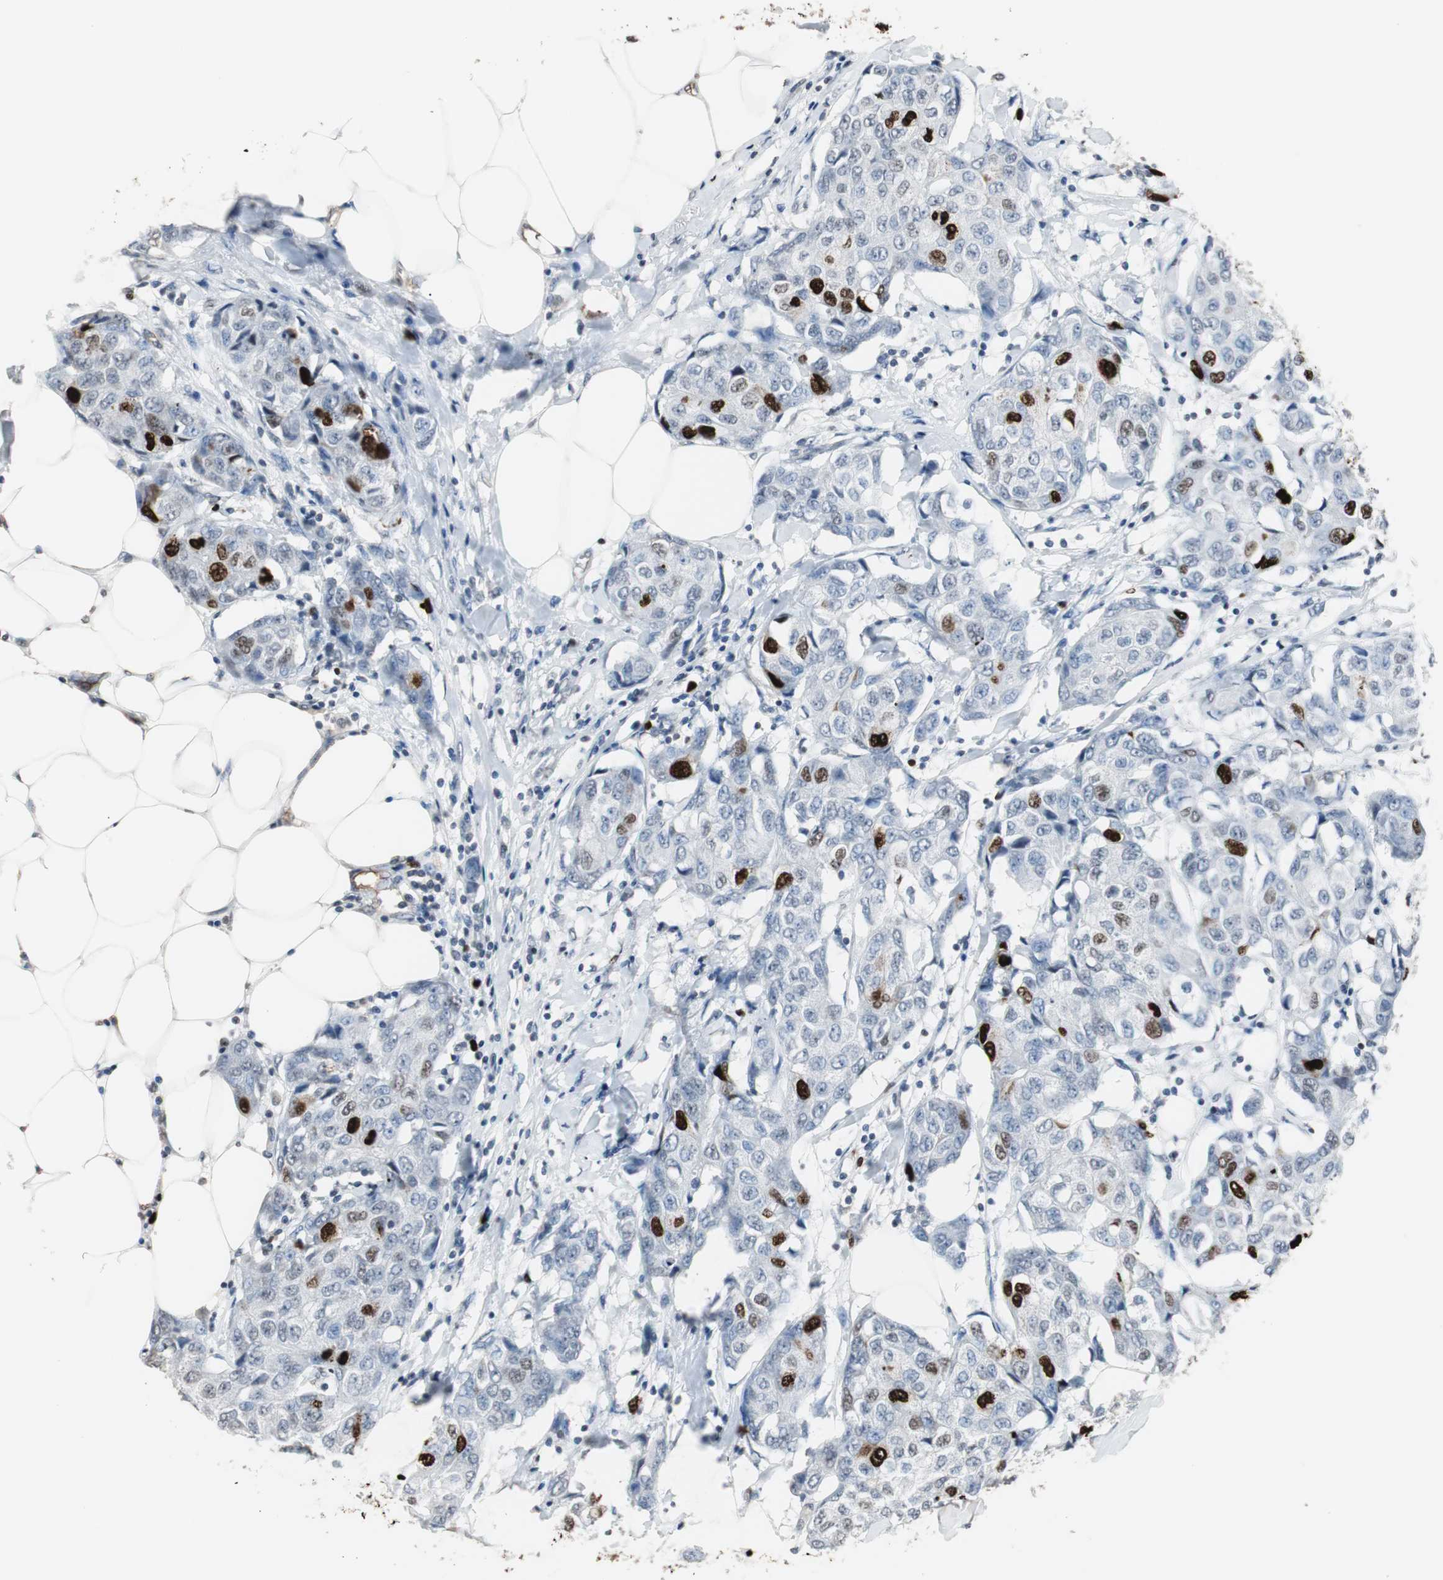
{"staining": {"intensity": "strong", "quantity": "25%-75%", "location": "nuclear"}, "tissue": "breast cancer", "cell_type": "Tumor cells", "image_type": "cancer", "snomed": [{"axis": "morphology", "description": "Duct carcinoma"}, {"axis": "topography", "description": "Breast"}], "caption": "Immunohistochemistry micrograph of neoplastic tissue: human breast cancer (intraductal carcinoma) stained using IHC demonstrates high levels of strong protein expression localized specifically in the nuclear of tumor cells, appearing as a nuclear brown color.", "gene": "TOP2A", "patient": {"sex": "female", "age": 80}}